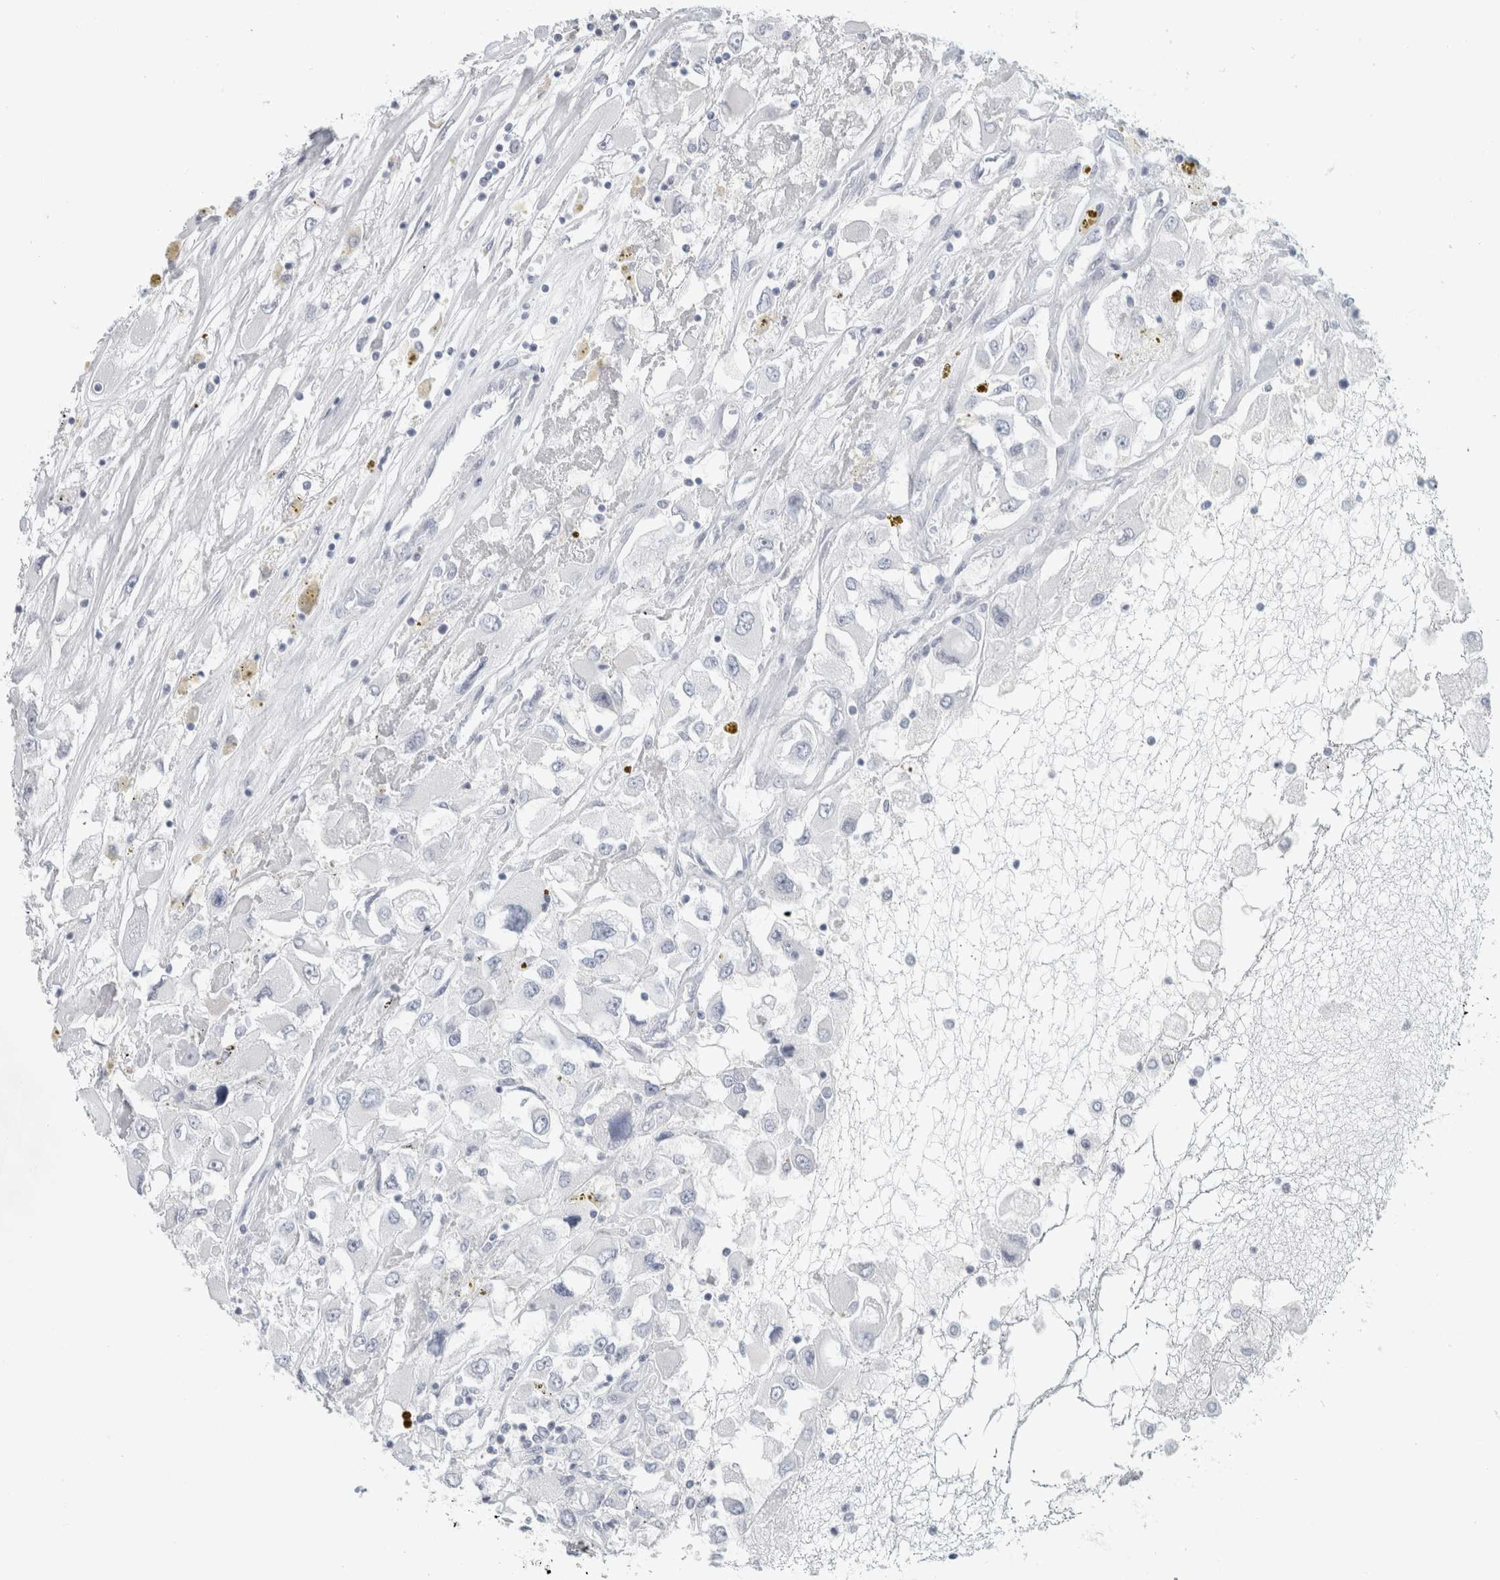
{"staining": {"intensity": "negative", "quantity": "none", "location": "none"}, "tissue": "renal cancer", "cell_type": "Tumor cells", "image_type": "cancer", "snomed": [{"axis": "morphology", "description": "Adenocarcinoma, NOS"}, {"axis": "topography", "description": "Kidney"}], "caption": "DAB immunohistochemical staining of renal cancer displays no significant positivity in tumor cells.", "gene": "SLC28A3", "patient": {"sex": "female", "age": 52}}